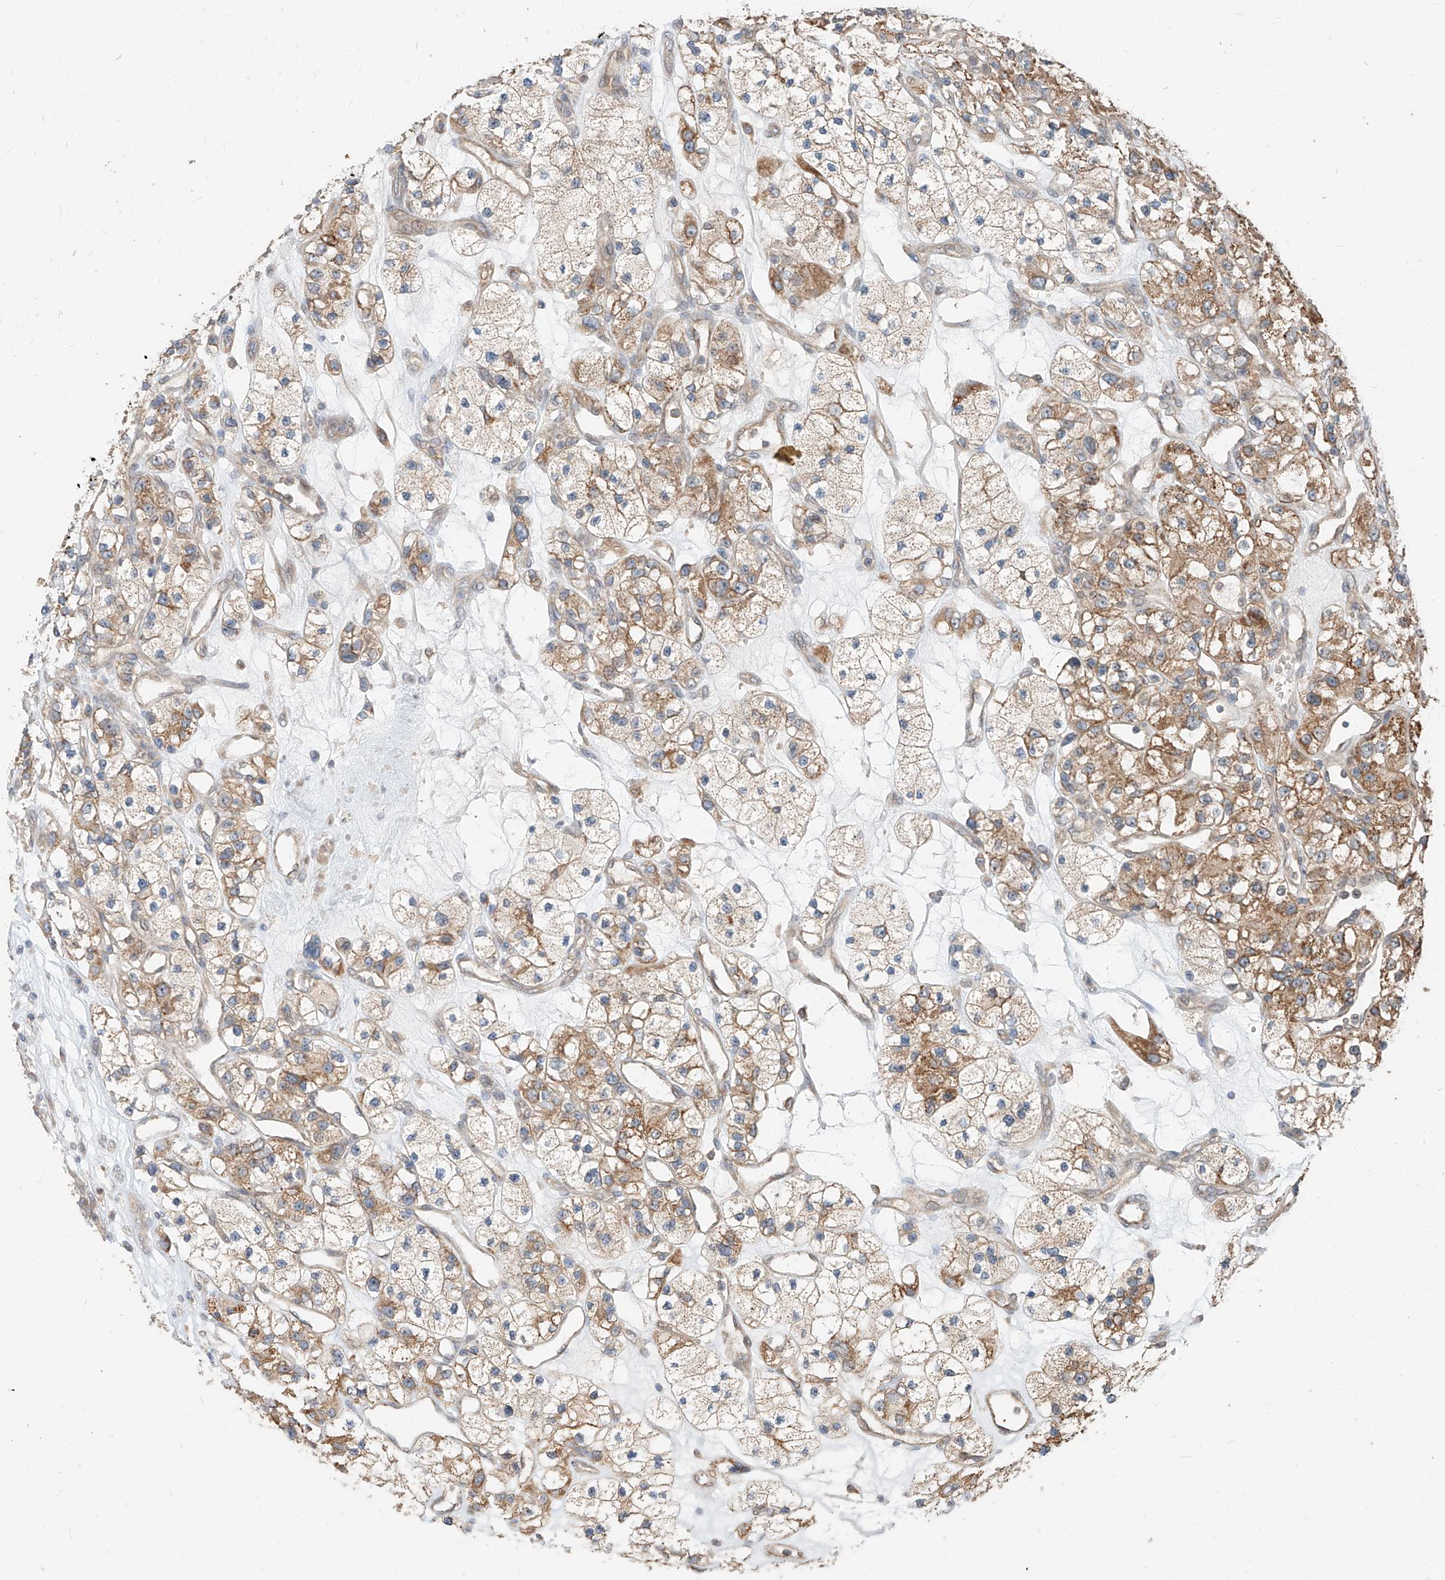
{"staining": {"intensity": "moderate", "quantity": ">75%", "location": "cytoplasmic/membranous"}, "tissue": "renal cancer", "cell_type": "Tumor cells", "image_type": "cancer", "snomed": [{"axis": "morphology", "description": "Adenocarcinoma, NOS"}, {"axis": "topography", "description": "Kidney"}], "caption": "Immunohistochemical staining of adenocarcinoma (renal) exhibits medium levels of moderate cytoplasmic/membranous protein positivity in about >75% of tumor cells.", "gene": "STX19", "patient": {"sex": "female", "age": 57}}